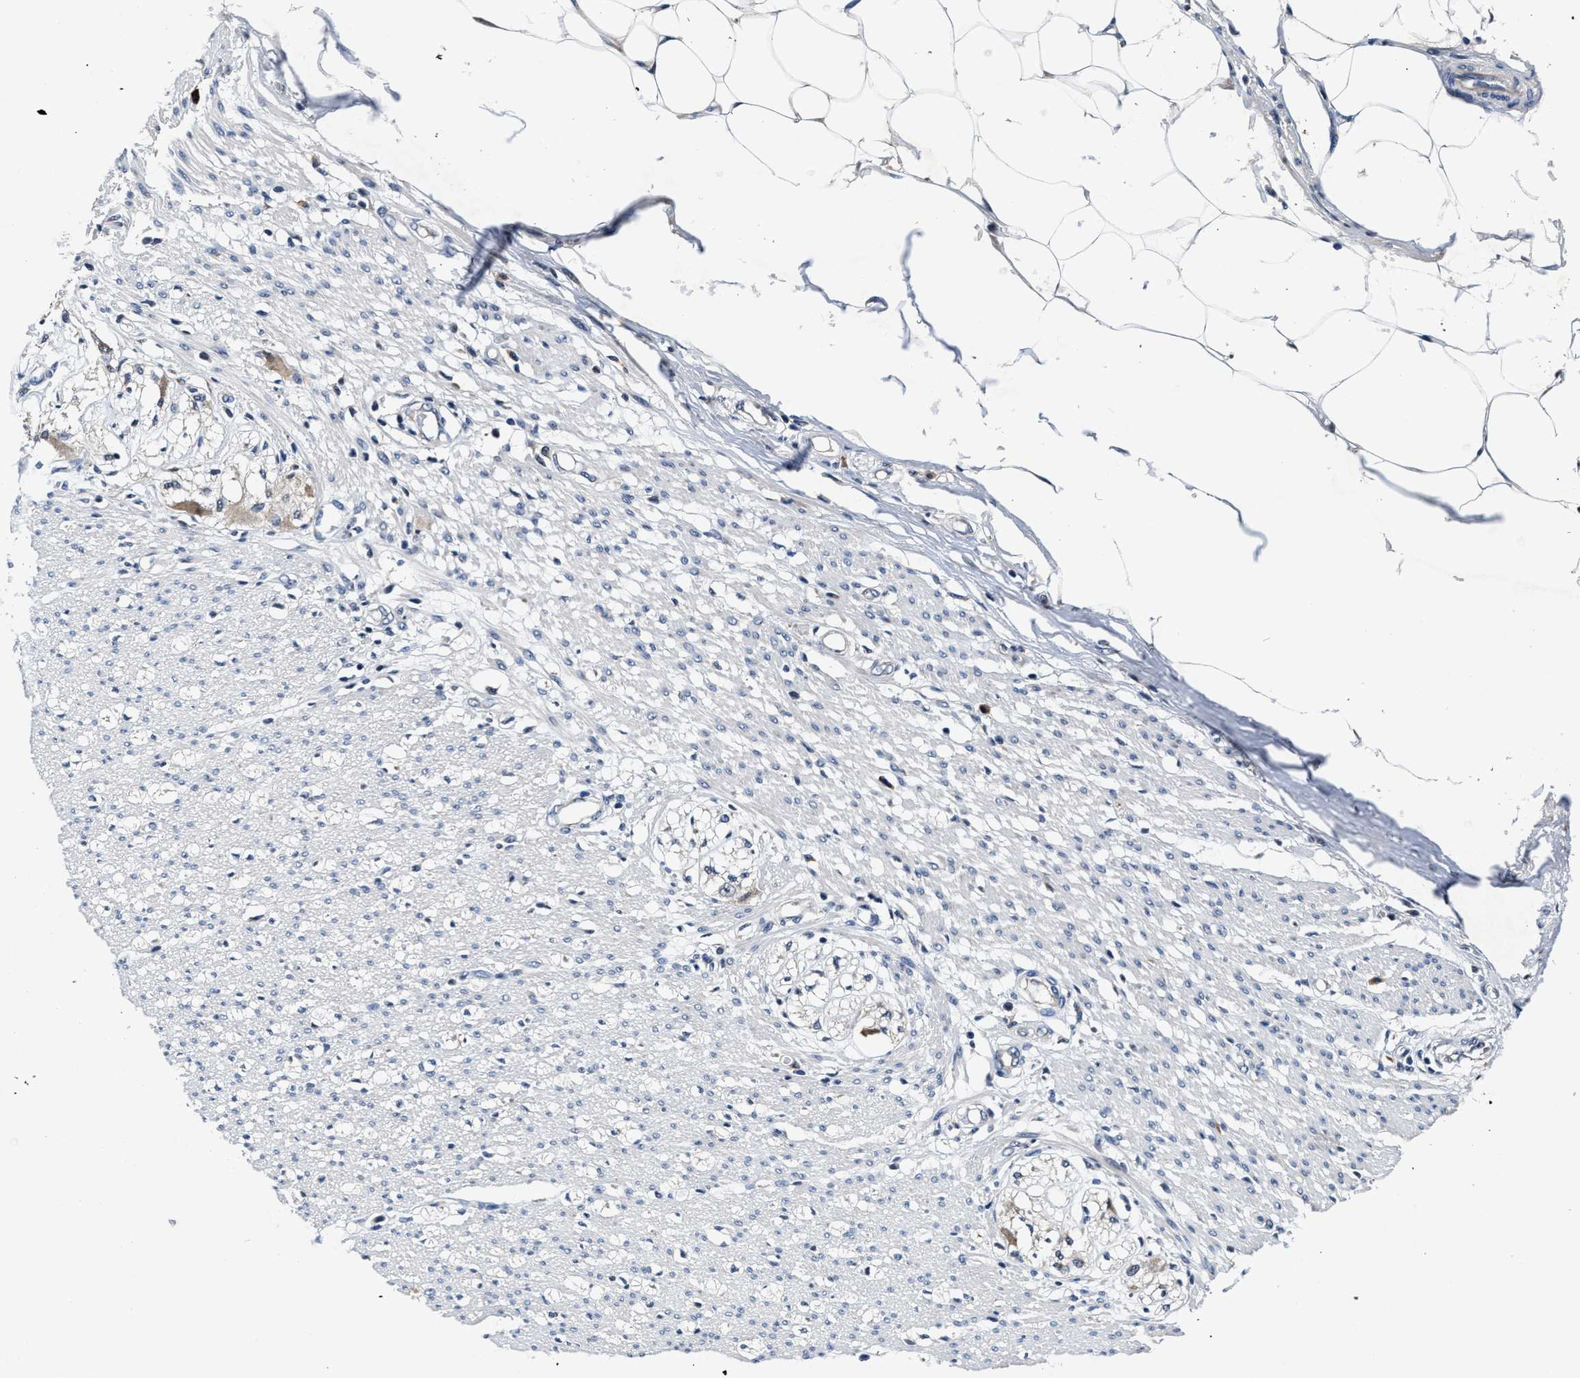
{"staining": {"intensity": "negative", "quantity": "none", "location": "none"}, "tissue": "smooth muscle", "cell_type": "Smooth muscle cells", "image_type": "normal", "snomed": [{"axis": "morphology", "description": "Normal tissue, NOS"}, {"axis": "morphology", "description": "Adenocarcinoma, NOS"}, {"axis": "topography", "description": "Colon"}, {"axis": "topography", "description": "Peripheral nerve tissue"}], "caption": "High magnification brightfield microscopy of unremarkable smooth muscle stained with DAB (3,3'-diaminobenzidine) (brown) and counterstained with hematoxylin (blue): smooth muscle cells show no significant positivity. (DAB (3,3'-diaminobenzidine) immunohistochemistry visualized using brightfield microscopy, high magnification).", "gene": "TMEM53", "patient": {"sex": "male", "age": 14}}